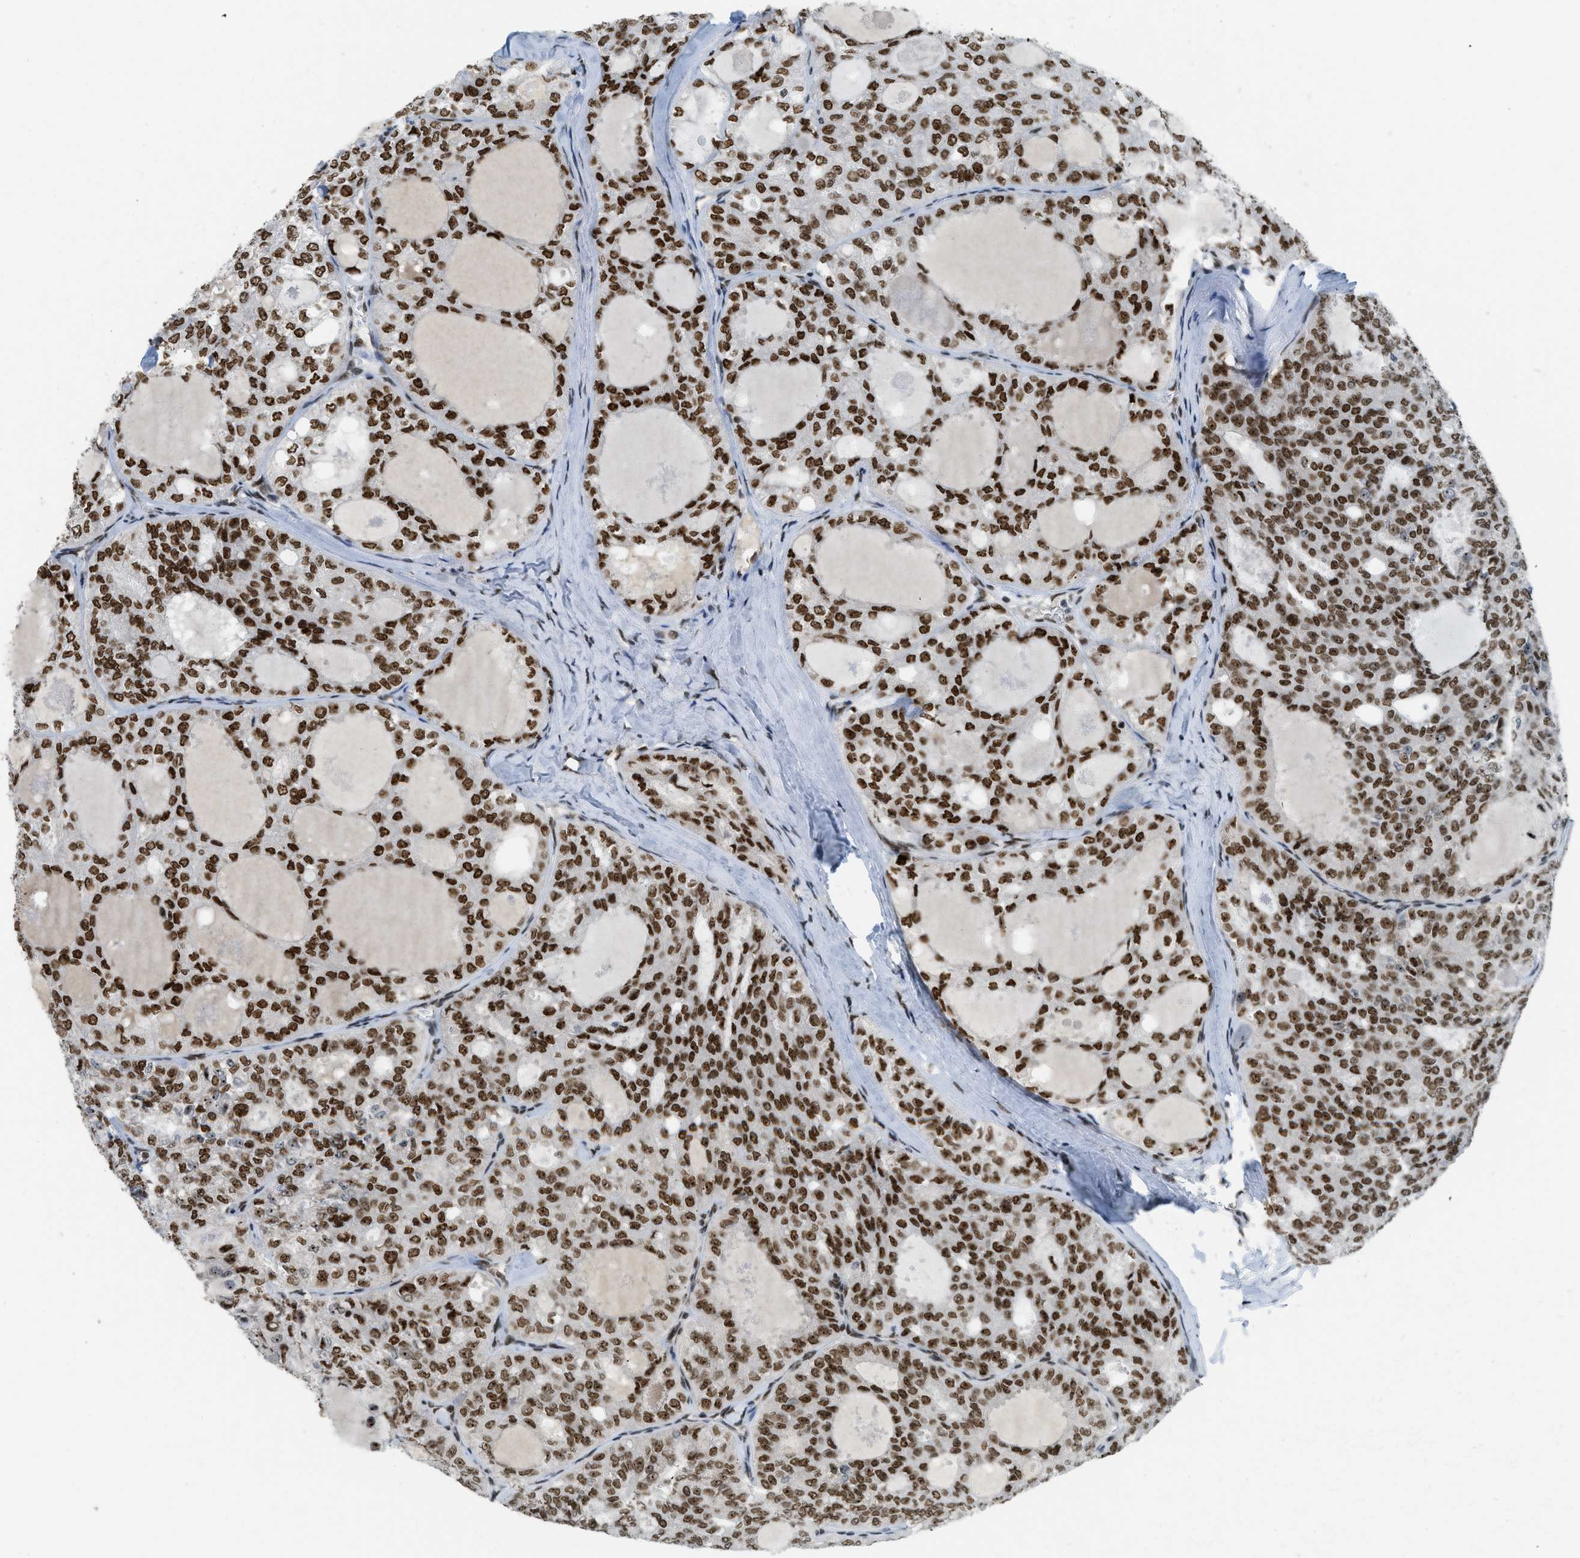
{"staining": {"intensity": "strong", "quantity": ">75%", "location": "nuclear"}, "tissue": "thyroid cancer", "cell_type": "Tumor cells", "image_type": "cancer", "snomed": [{"axis": "morphology", "description": "Follicular adenoma carcinoma, NOS"}, {"axis": "topography", "description": "Thyroid gland"}], "caption": "The histopathology image exhibits staining of thyroid follicular adenoma carcinoma, revealing strong nuclear protein positivity (brown color) within tumor cells.", "gene": "URB1", "patient": {"sex": "male", "age": 75}}